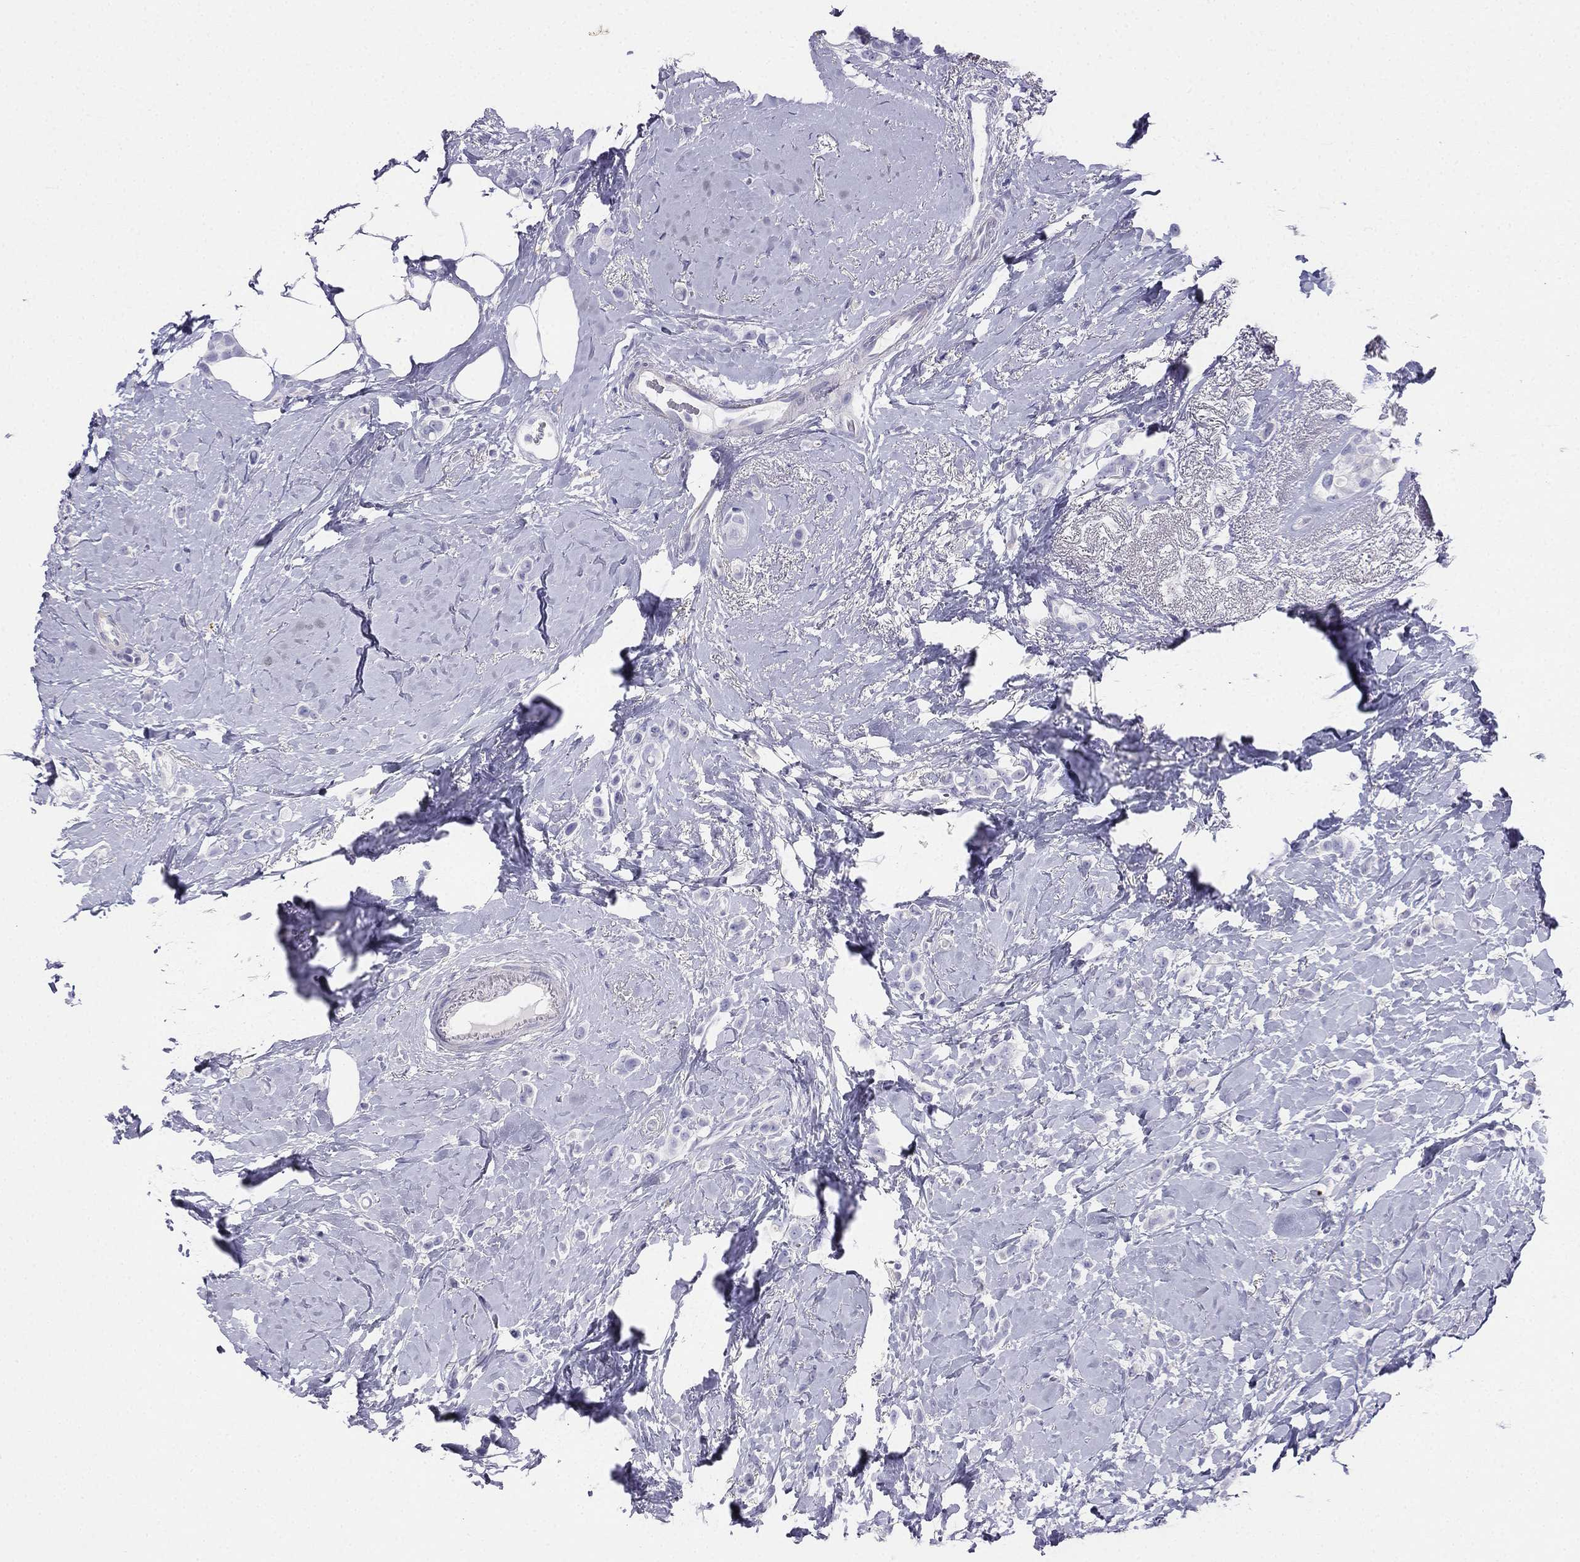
{"staining": {"intensity": "negative", "quantity": "none", "location": "none"}, "tissue": "breast cancer", "cell_type": "Tumor cells", "image_type": "cancer", "snomed": [{"axis": "morphology", "description": "Lobular carcinoma"}, {"axis": "topography", "description": "Breast"}], "caption": "The image reveals no staining of tumor cells in breast cancer.", "gene": "ALOXE3", "patient": {"sex": "female", "age": 66}}